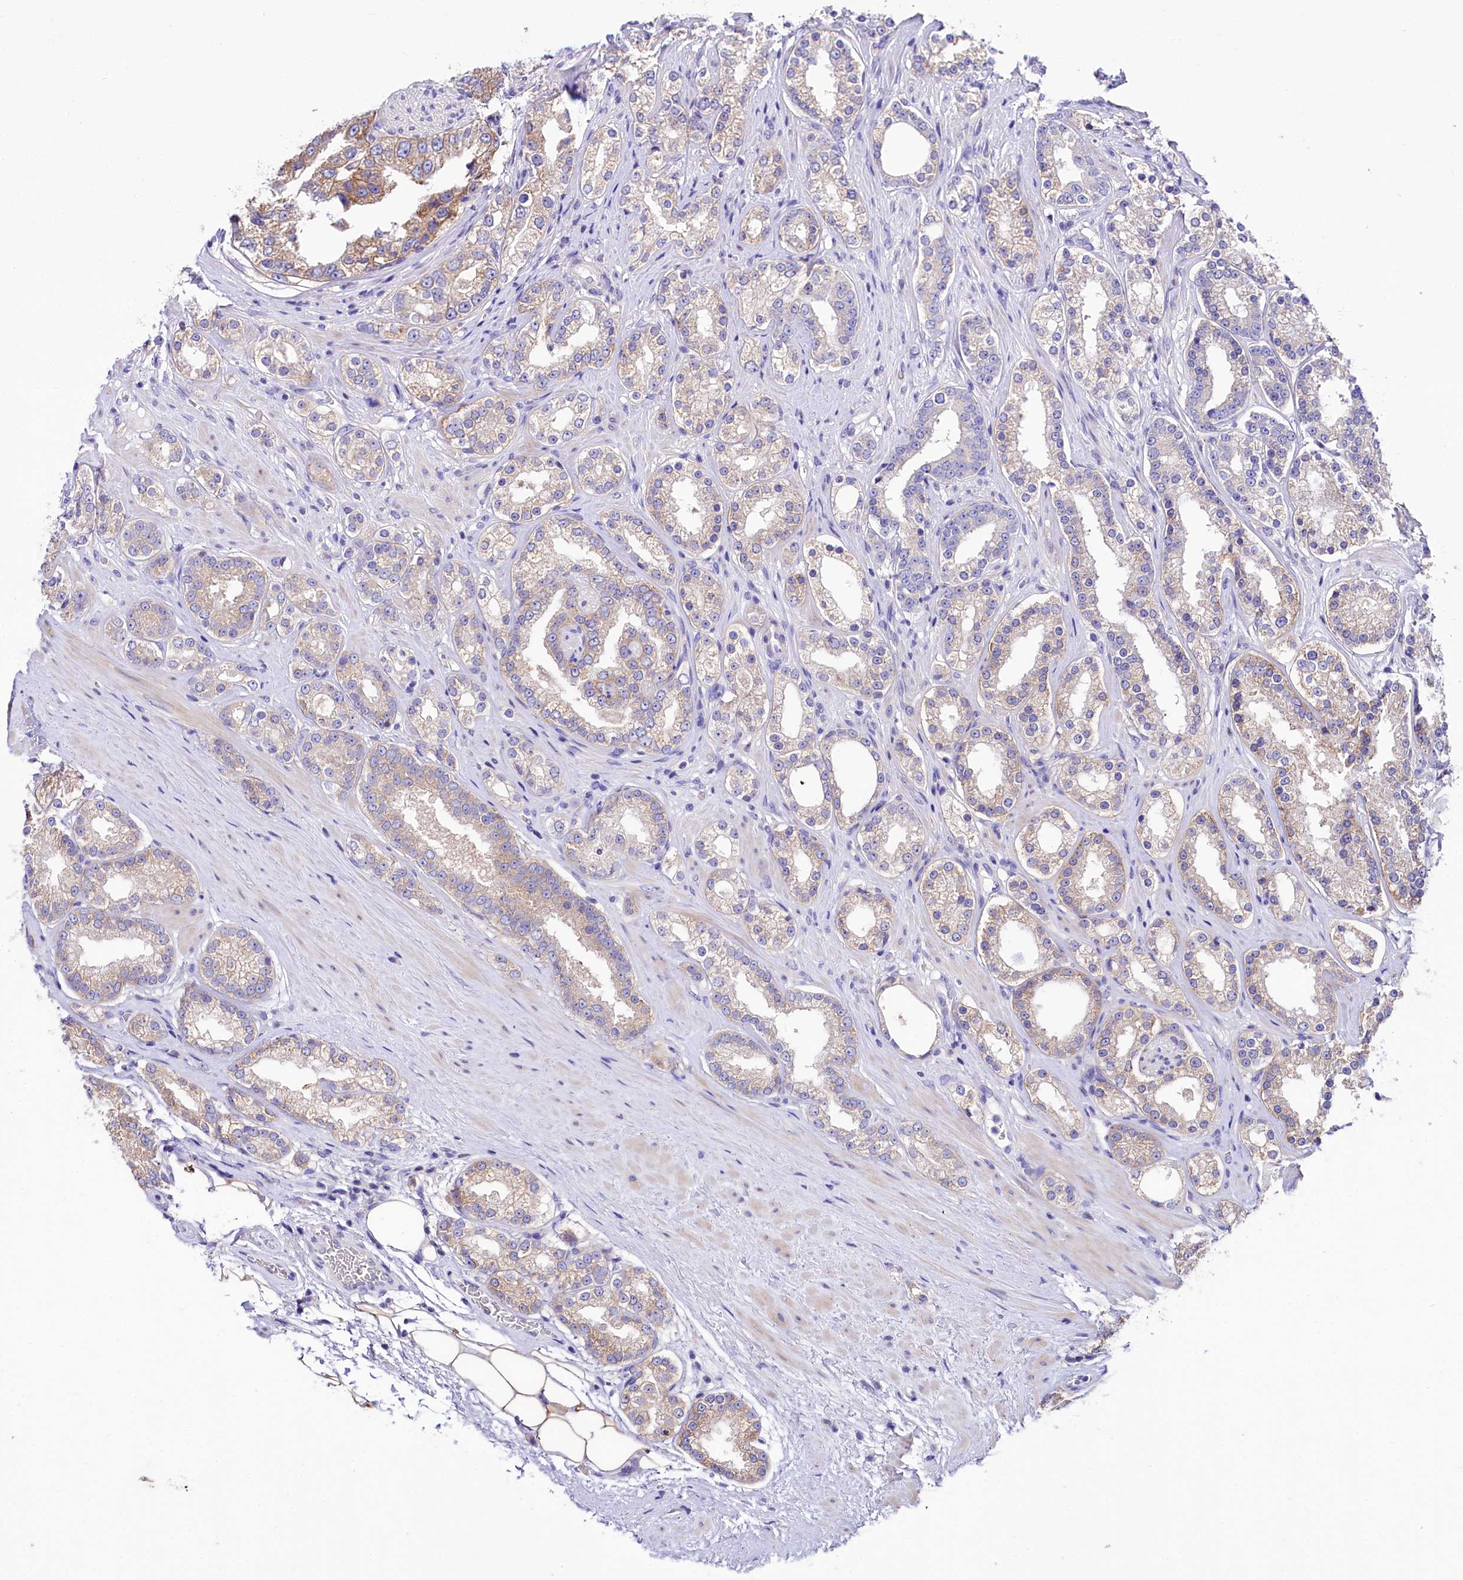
{"staining": {"intensity": "weak", "quantity": "<25%", "location": "cytoplasmic/membranous"}, "tissue": "prostate cancer", "cell_type": "Tumor cells", "image_type": "cancer", "snomed": [{"axis": "morphology", "description": "Normal tissue, NOS"}, {"axis": "morphology", "description": "Adenocarcinoma, High grade"}, {"axis": "topography", "description": "Prostate"}], "caption": "Tumor cells show no significant staining in prostate cancer.", "gene": "ABHD5", "patient": {"sex": "male", "age": 83}}